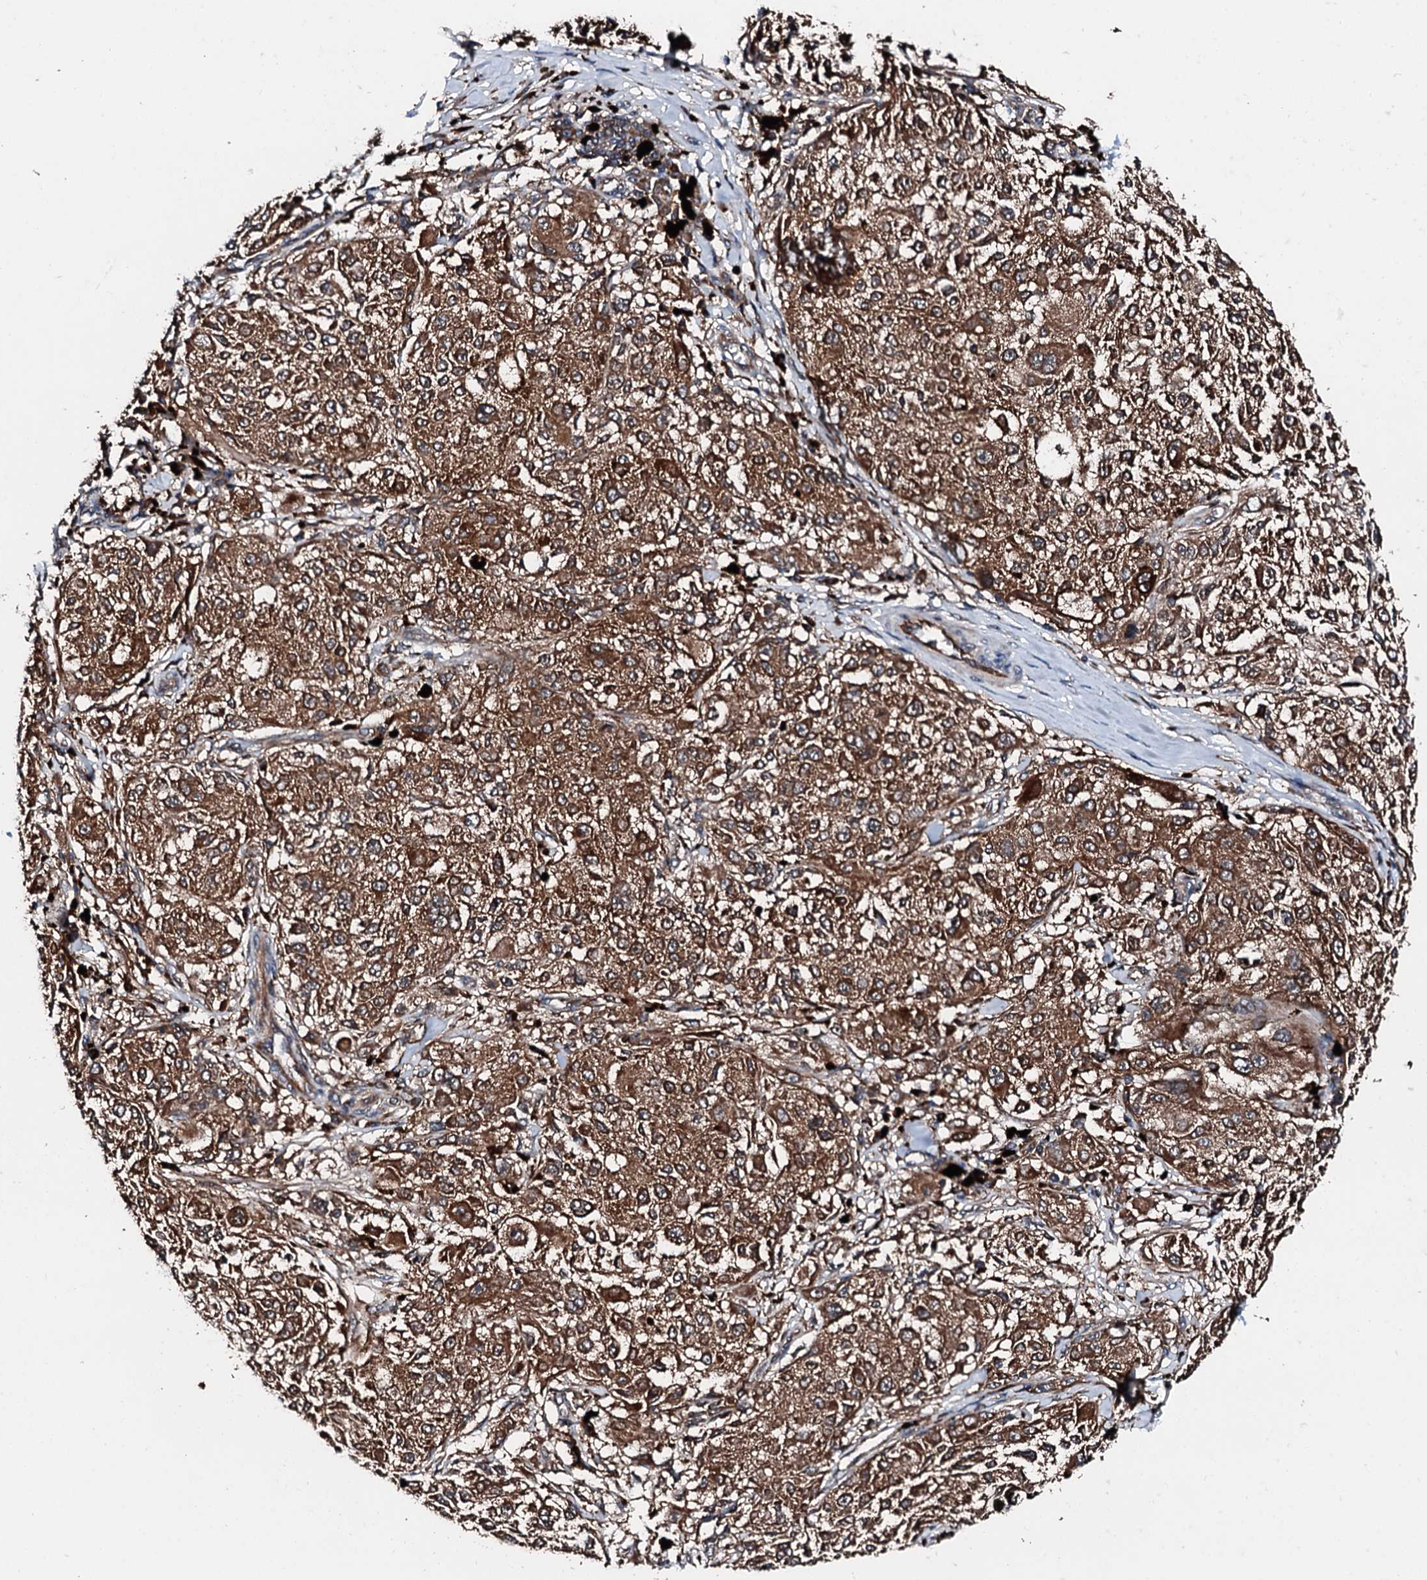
{"staining": {"intensity": "strong", "quantity": ">75%", "location": "cytoplasmic/membranous"}, "tissue": "melanoma", "cell_type": "Tumor cells", "image_type": "cancer", "snomed": [{"axis": "morphology", "description": "Necrosis, NOS"}, {"axis": "morphology", "description": "Malignant melanoma, NOS"}, {"axis": "topography", "description": "Skin"}], "caption": "Immunohistochemical staining of human malignant melanoma reveals strong cytoplasmic/membranous protein expression in about >75% of tumor cells. (DAB (3,3'-diaminobenzidine) IHC with brightfield microscopy, high magnification).", "gene": "FGD4", "patient": {"sex": "female", "age": 87}}